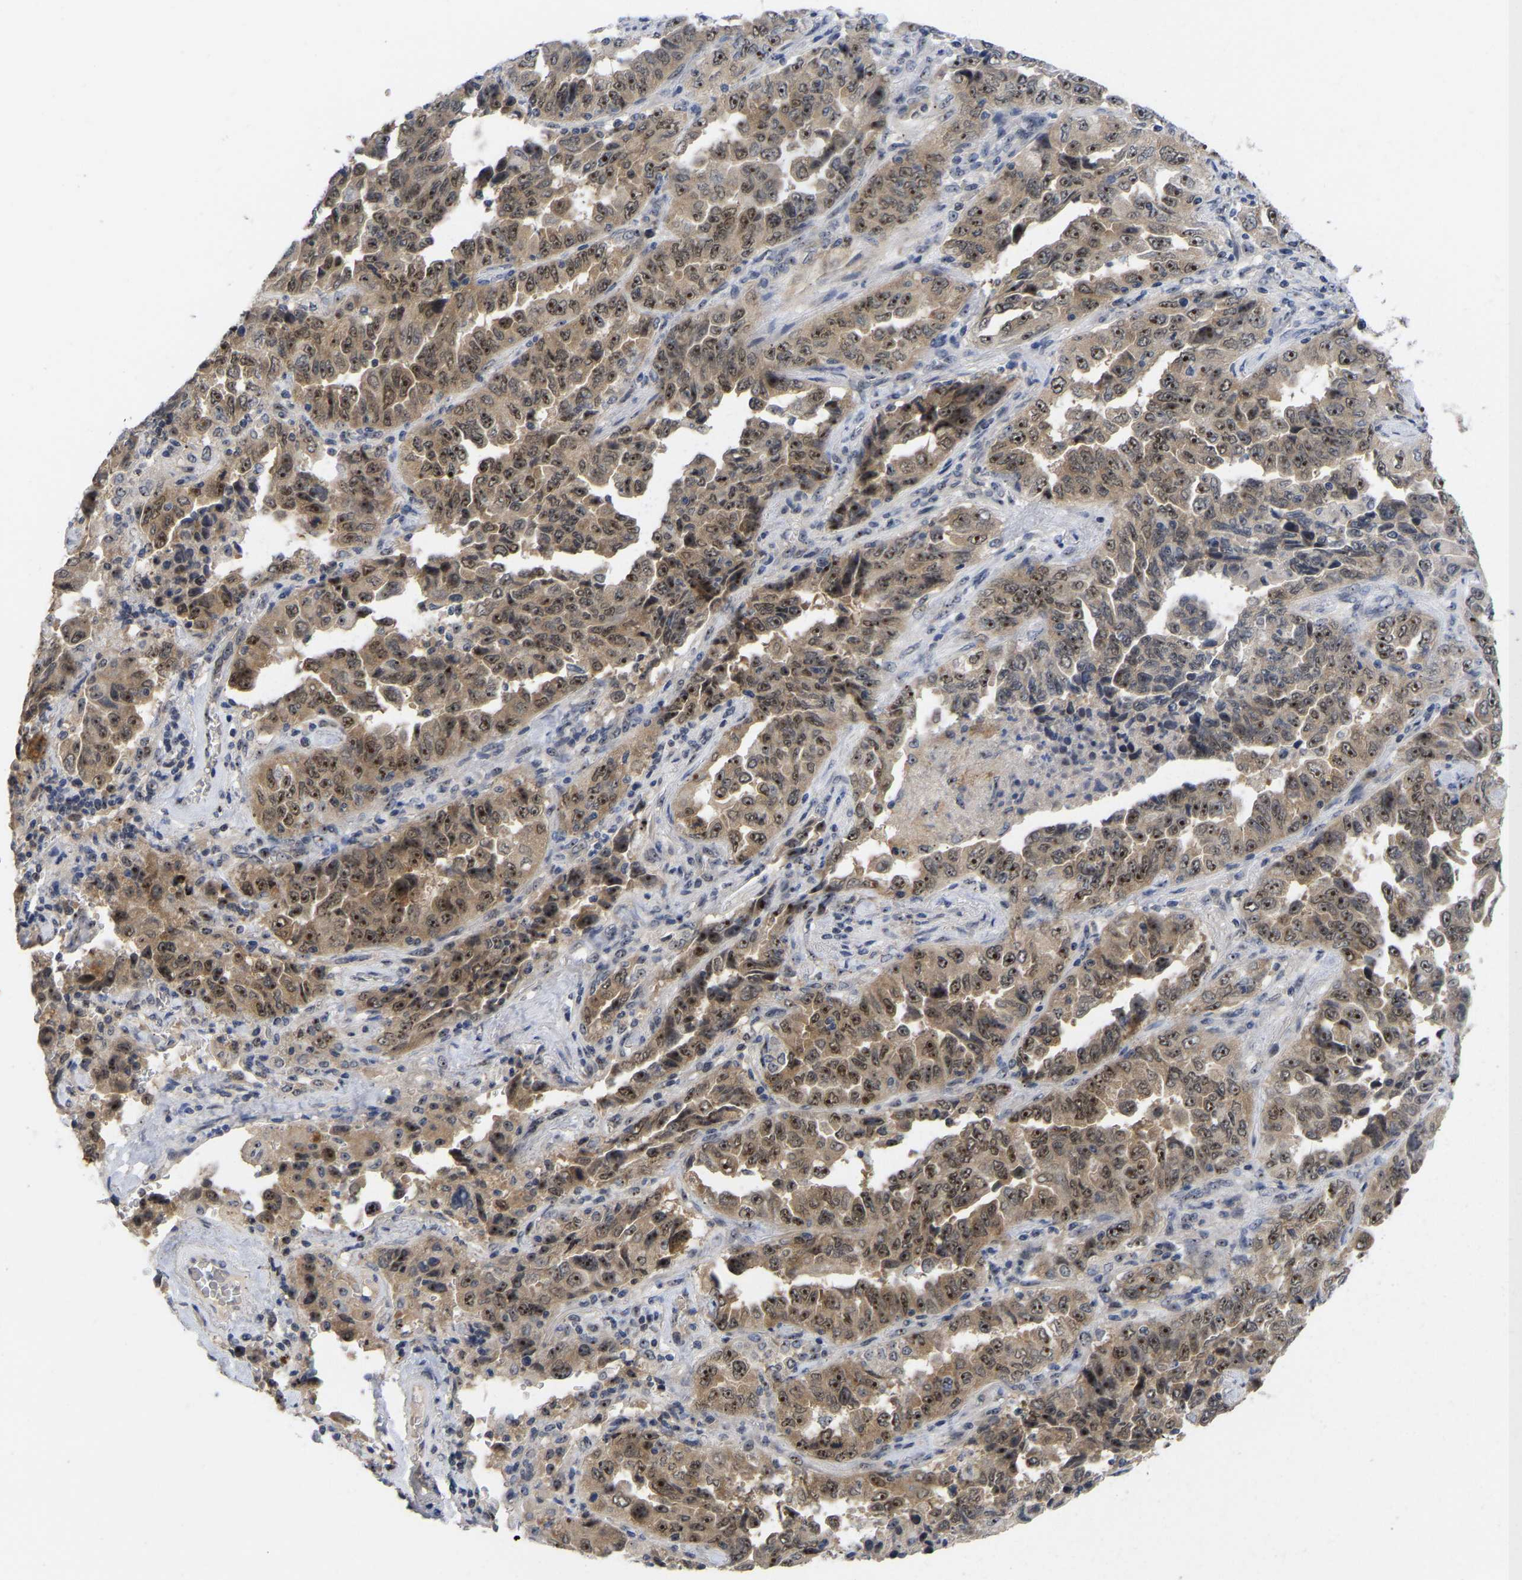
{"staining": {"intensity": "moderate", "quantity": ">75%", "location": "cytoplasmic/membranous,nuclear"}, "tissue": "lung cancer", "cell_type": "Tumor cells", "image_type": "cancer", "snomed": [{"axis": "morphology", "description": "Adenocarcinoma, NOS"}, {"axis": "topography", "description": "Lung"}], "caption": "Immunohistochemistry (IHC) of human lung cancer shows medium levels of moderate cytoplasmic/membranous and nuclear staining in approximately >75% of tumor cells. The staining was performed using DAB to visualize the protein expression in brown, while the nuclei were stained in blue with hematoxylin (Magnification: 20x).", "gene": "NLE1", "patient": {"sex": "female", "age": 51}}